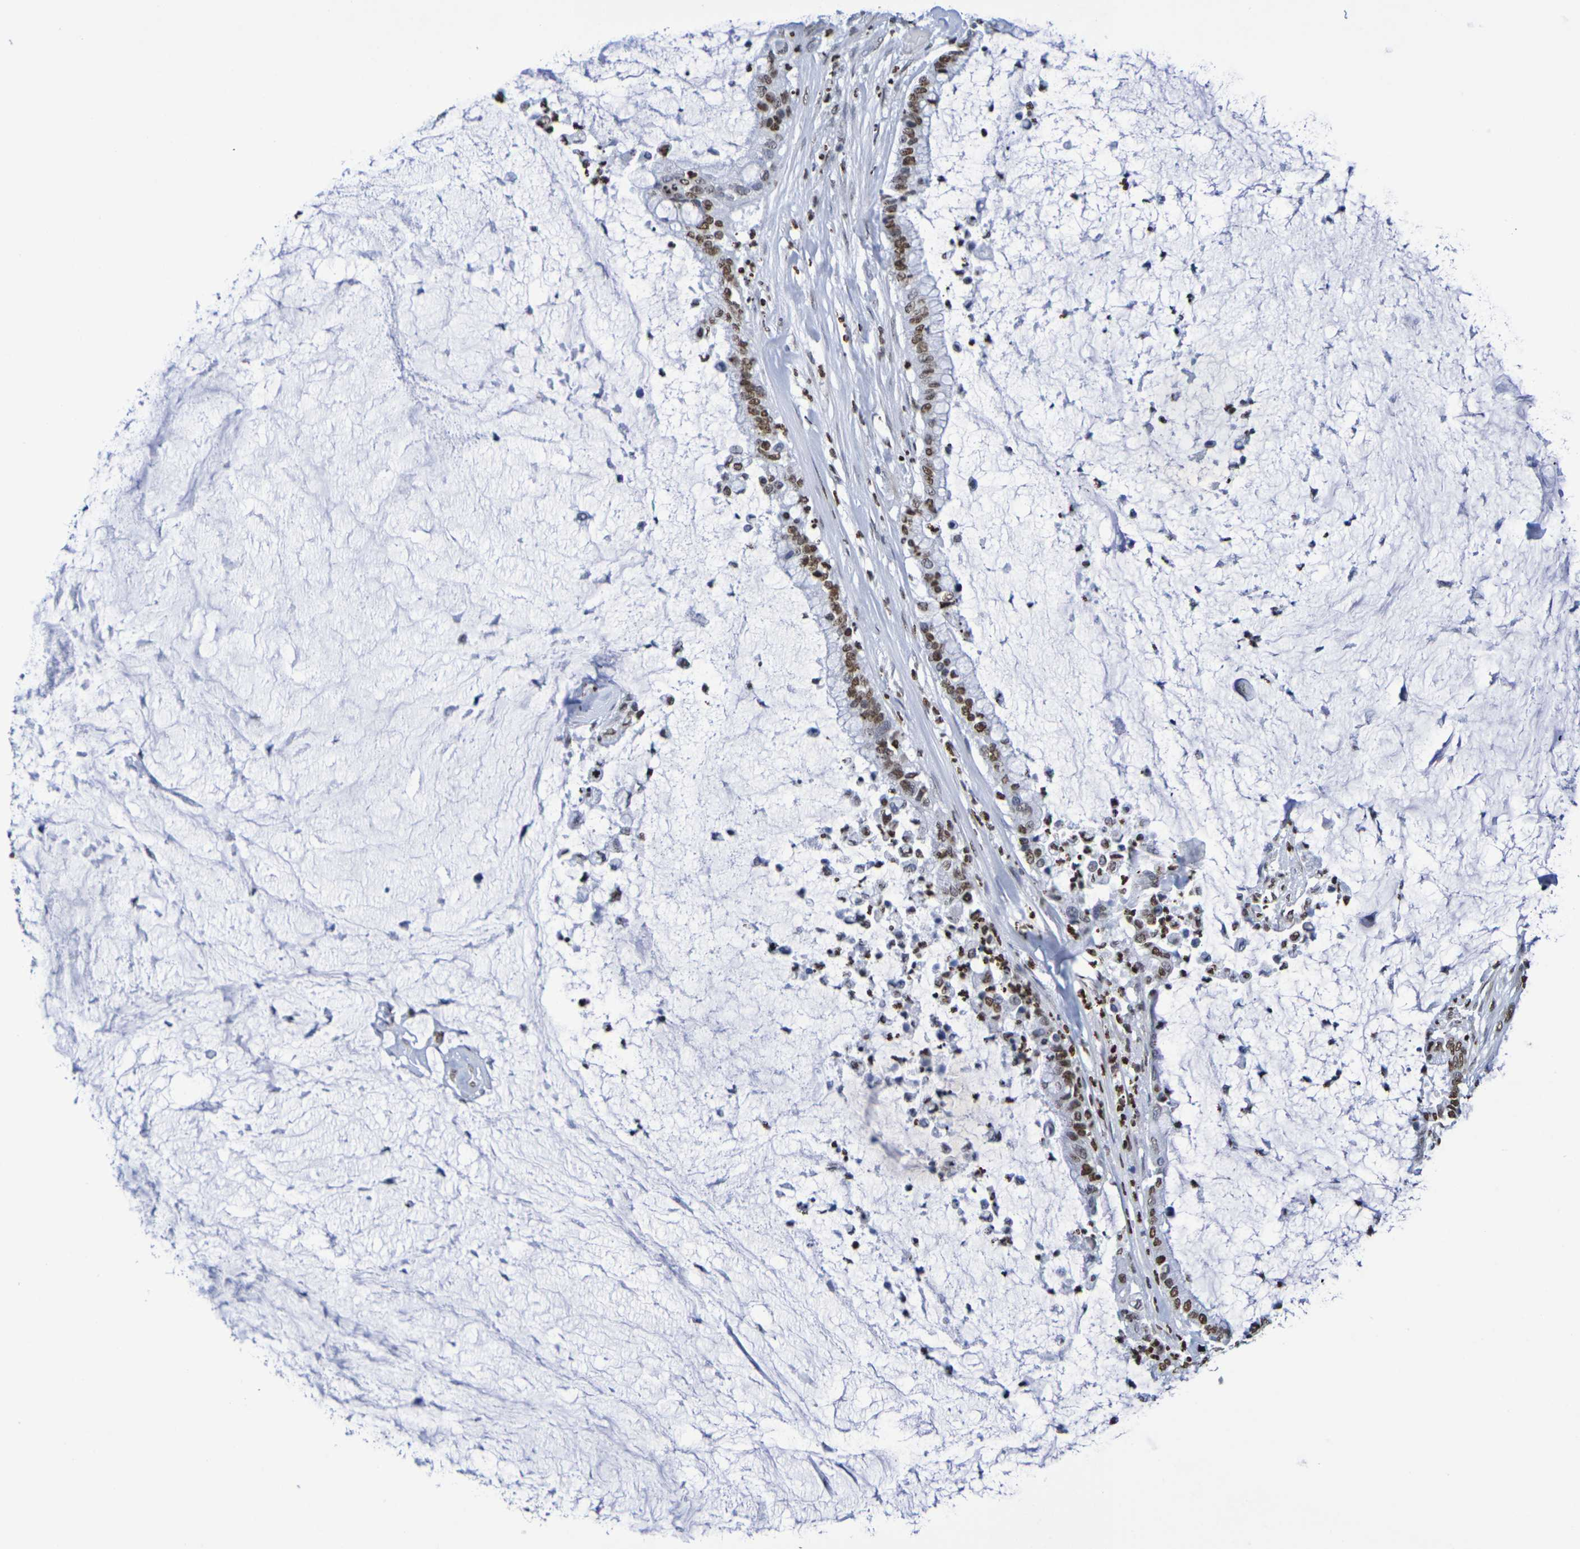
{"staining": {"intensity": "moderate", "quantity": ">75%", "location": "nuclear"}, "tissue": "pancreatic cancer", "cell_type": "Tumor cells", "image_type": "cancer", "snomed": [{"axis": "morphology", "description": "Adenocarcinoma, NOS"}, {"axis": "topography", "description": "Pancreas"}], "caption": "This image demonstrates pancreatic cancer stained with immunohistochemistry (IHC) to label a protein in brown. The nuclear of tumor cells show moderate positivity for the protein. Nuclei are counter-stained blue.", "gene": "H1-5", "patient": {"sex": "male", "age": 41}}